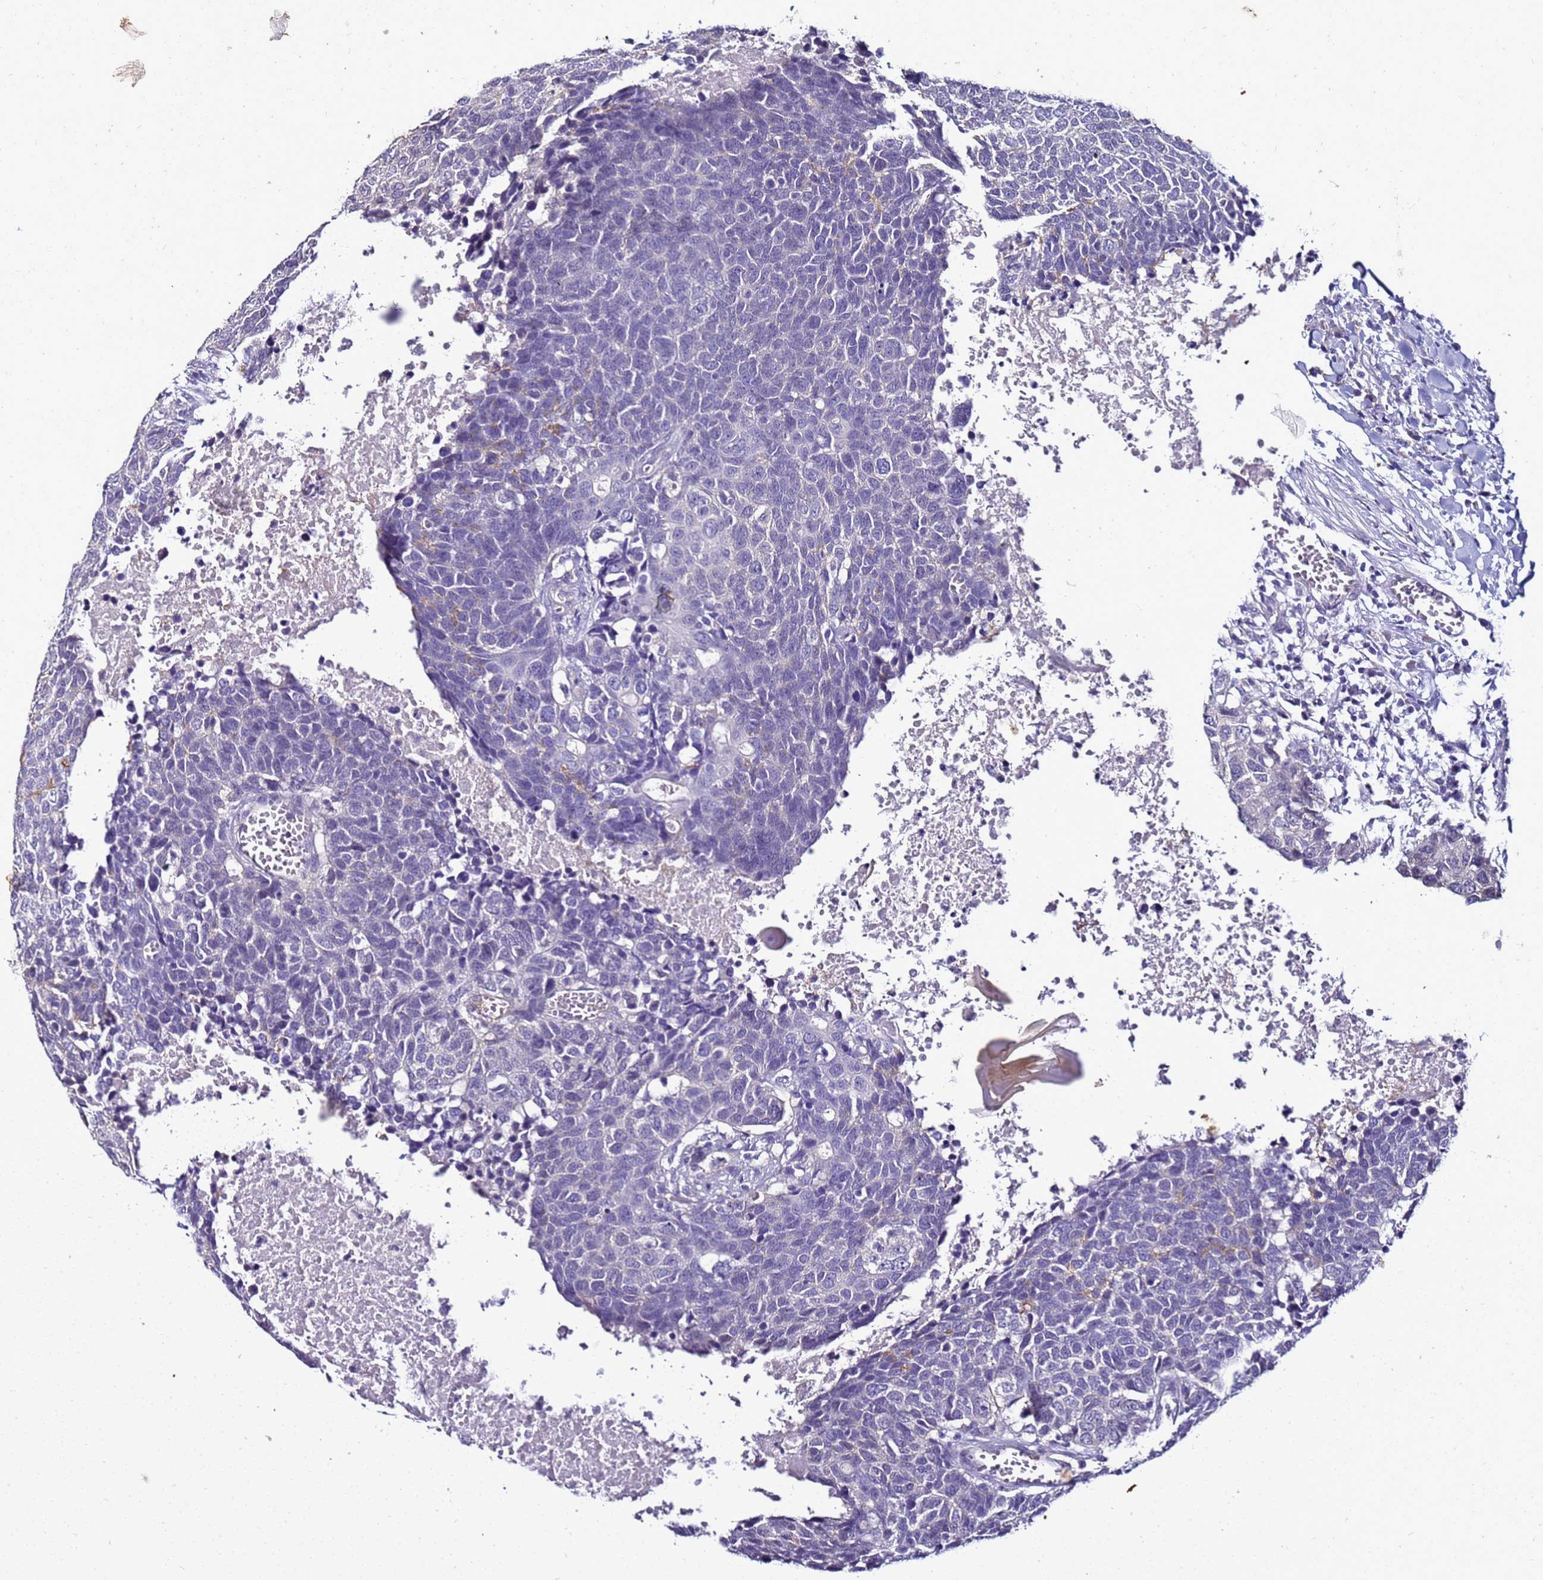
{"staining": {"intensity": "negative", "quantity": "none", "location": "none"}, "tissue": "head and neck cancer", "cell_type": "Tumor cells", "image_type": "cancer", "snomed": [{"axis": "morphology", "description": "Squamous cell carcinoma, NOS"}, {"axis": "topography", "description": "Head-Neck"}], "caption": "Immunohistochemistry (IHC) micrograph of human head and neck cancer (squamous cell carcinoma) stained for a protein (brown), which displays no staining in tumor cells.", "gene": "FAM166B", "patient": {"sex": "male", "age": 66}}